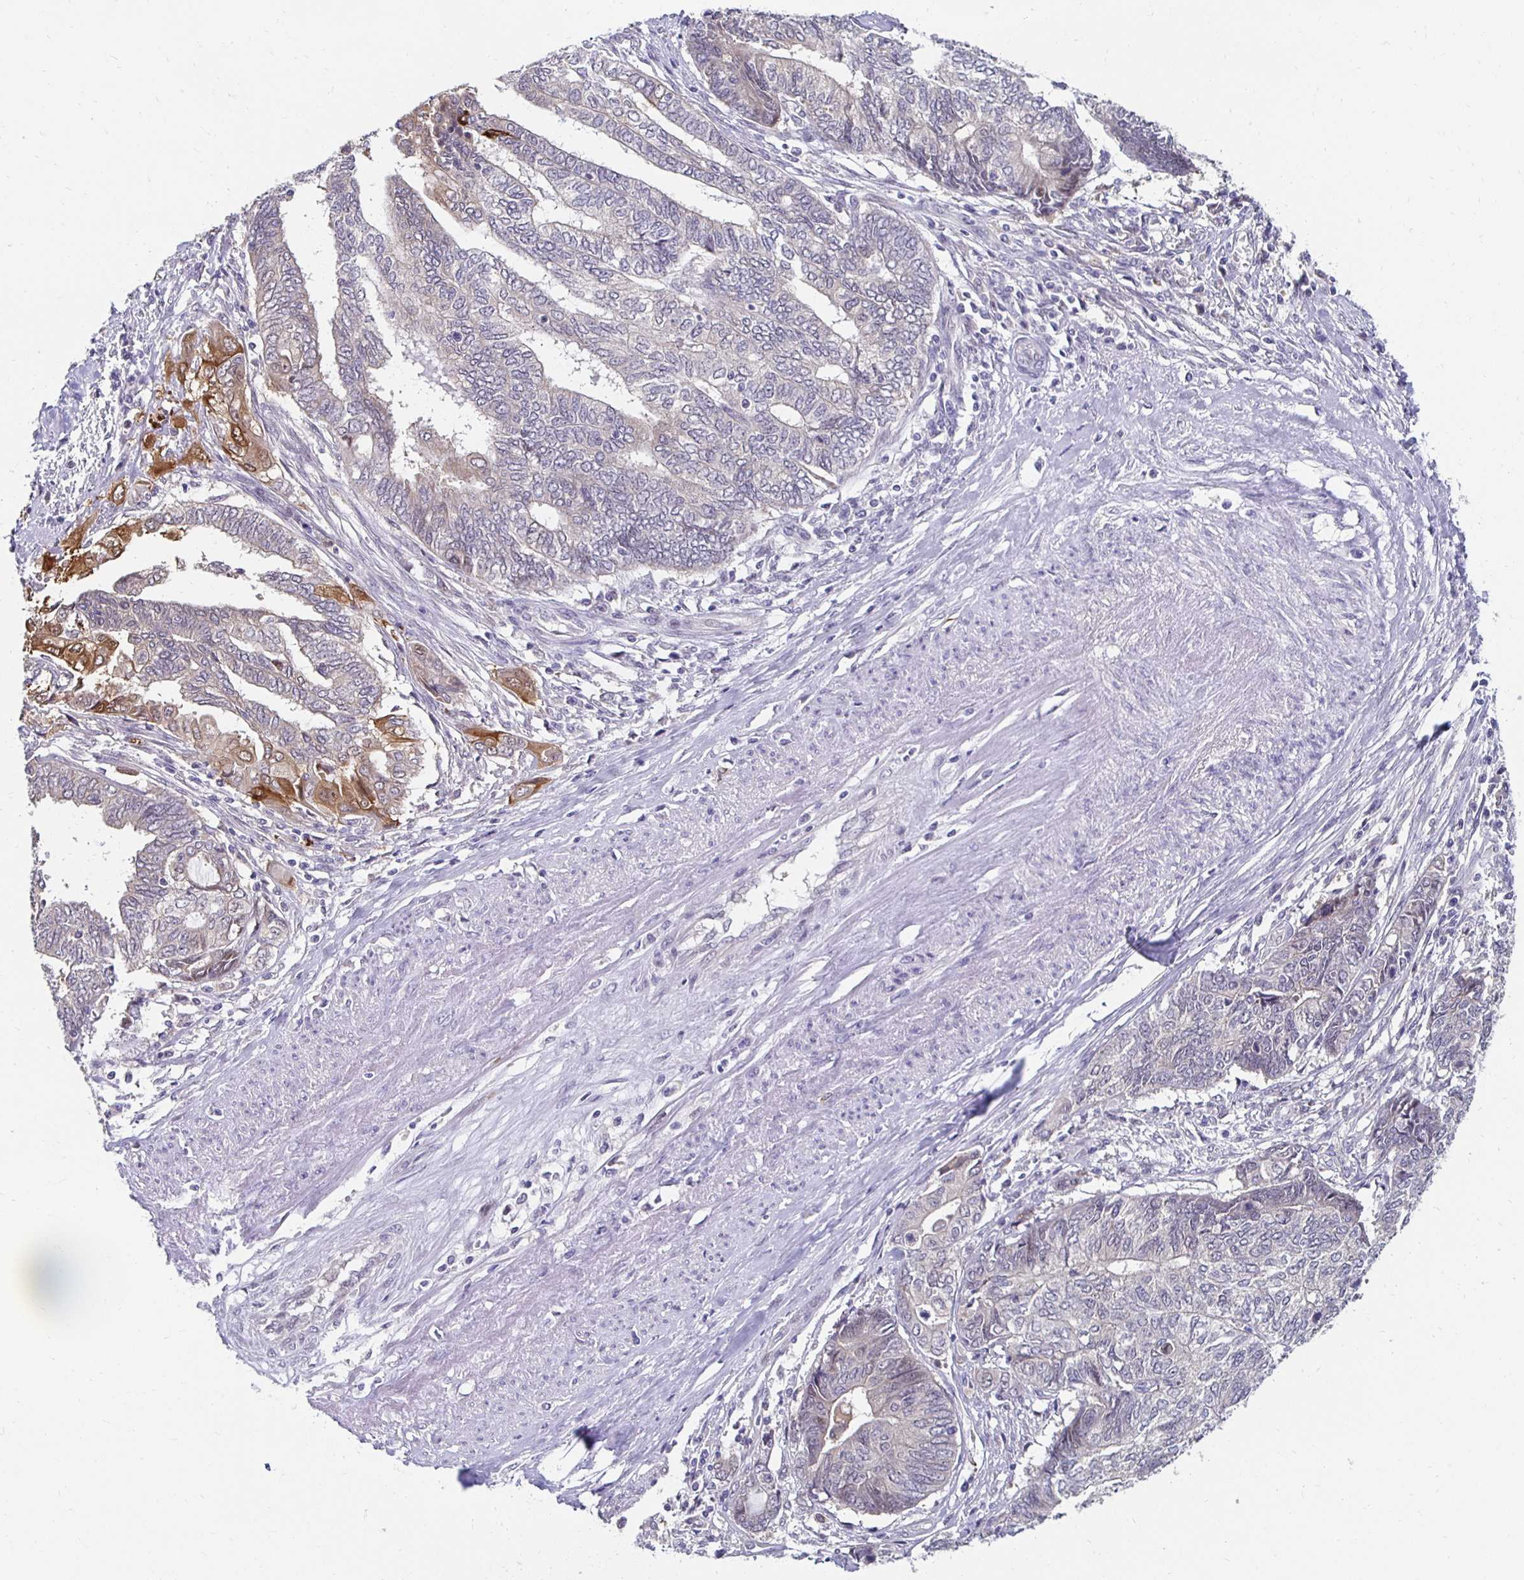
{"staining": {"intensity": "moderate", "quantity": "<25%", "location": "cytoplasmic/membranous"}, "tissue": "endometrial cancer", "cell_type": "Tumor cells", "image_type": "cancer", "snomed": [{"axis": "morphology", "description": "Adenocarcinoma, NOS"}, {"axis": "topography", "description": "Uterus"}, {"axis": "topography", "description": "Endometrium"}], "caption": "Approximately <25% of tumor cells in endometrial adenocarcinoma display moderate cytoplasmic/membranous protein positivity as visualized by brown immunohistochemical staining.", "gene": "PADI2", "patient": {"sex": "female", "age": 70}}